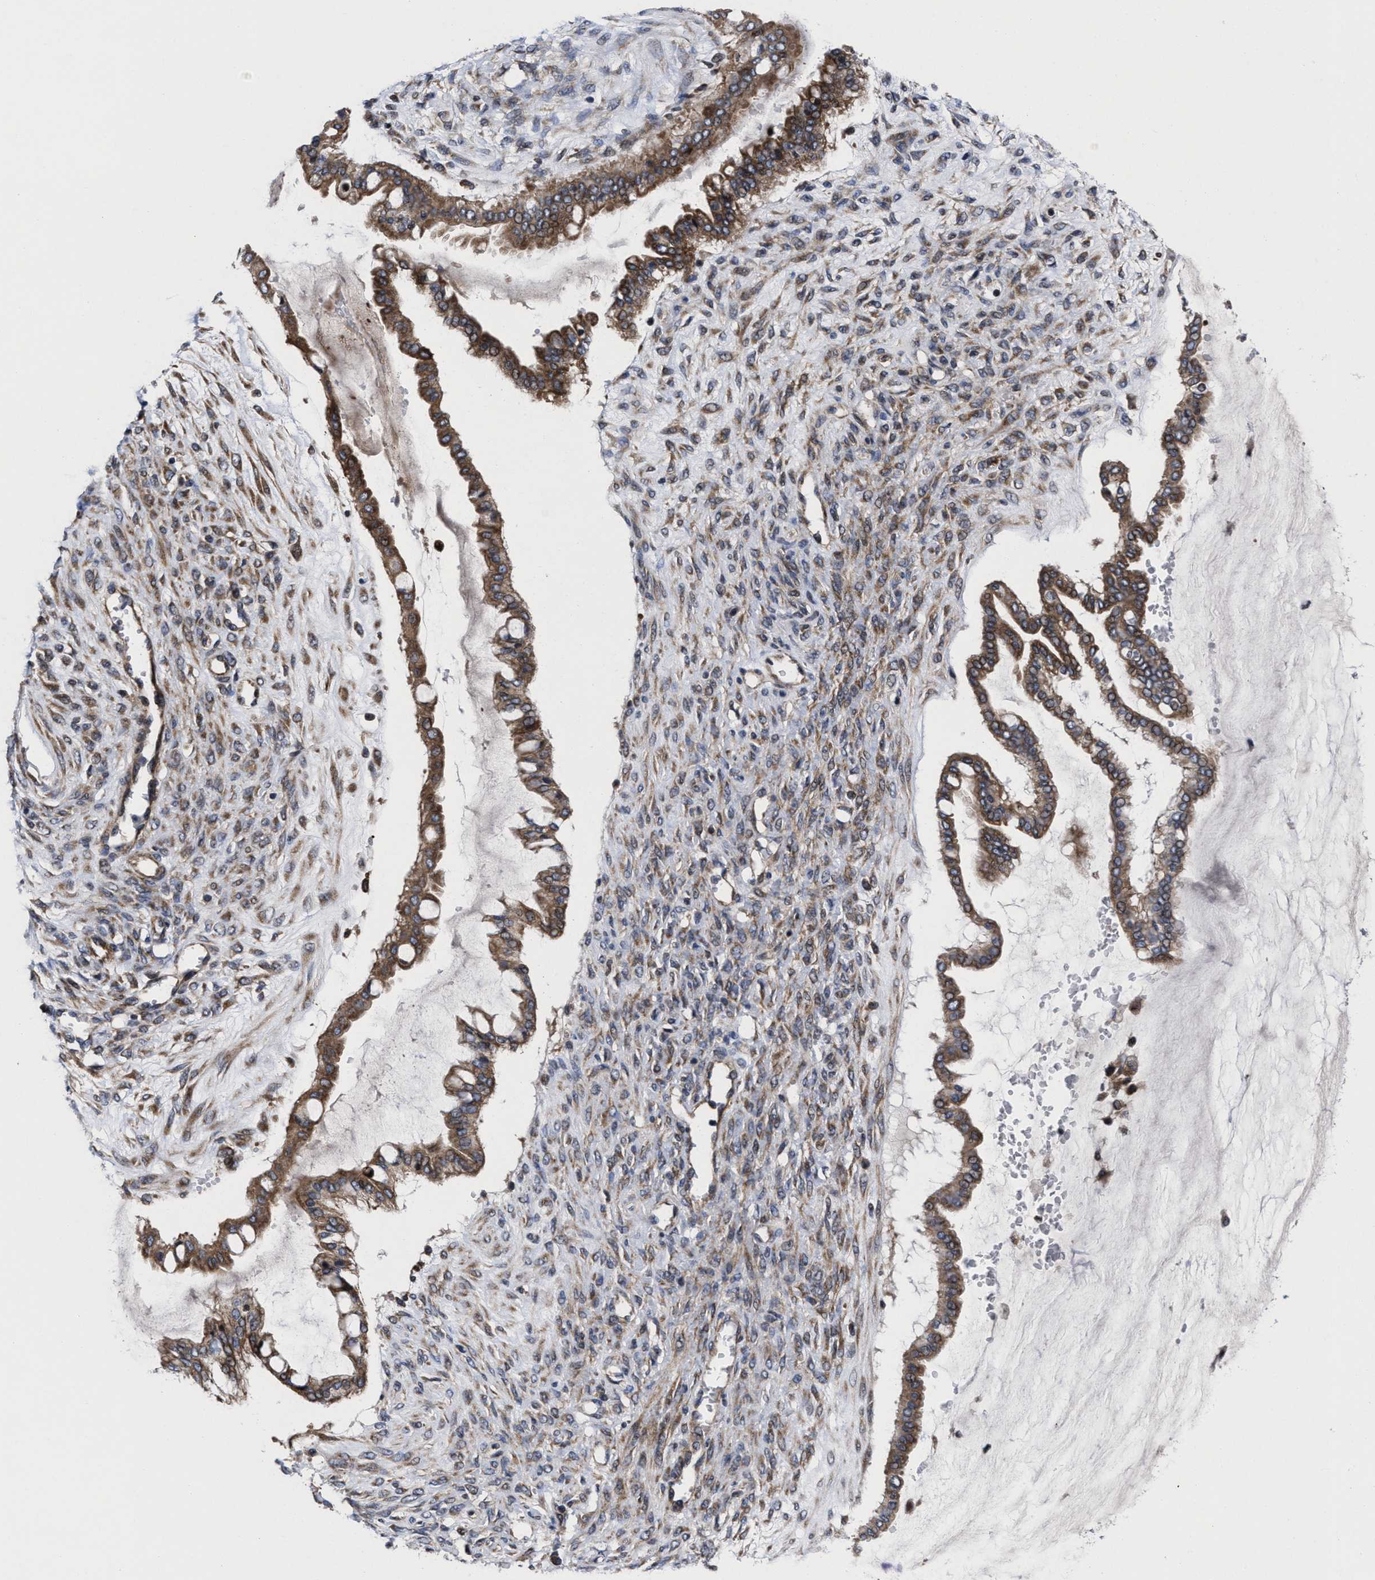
{"staining": {"intensity": "moderate", "quantity": ">75%", "location": "cytoplasmic/membranous"}, "tissue": "ovarian cancer", "cell_type": "Tumor cells", "image_type": "cancer", "snomed": [{"axis": "morphology", "description": "Cystadenocarcinoma, mucinous, NOS"}, {"axis": "topography", "description": "Ovary"}], "caption": "Tumor cells demonstrate medium levels of moderate cytoplasmic/membranous staining in about >75% of cells in ovarian cancer.", "gene": "MRPL50", "patient": {"sex": "female", "age": 73}}